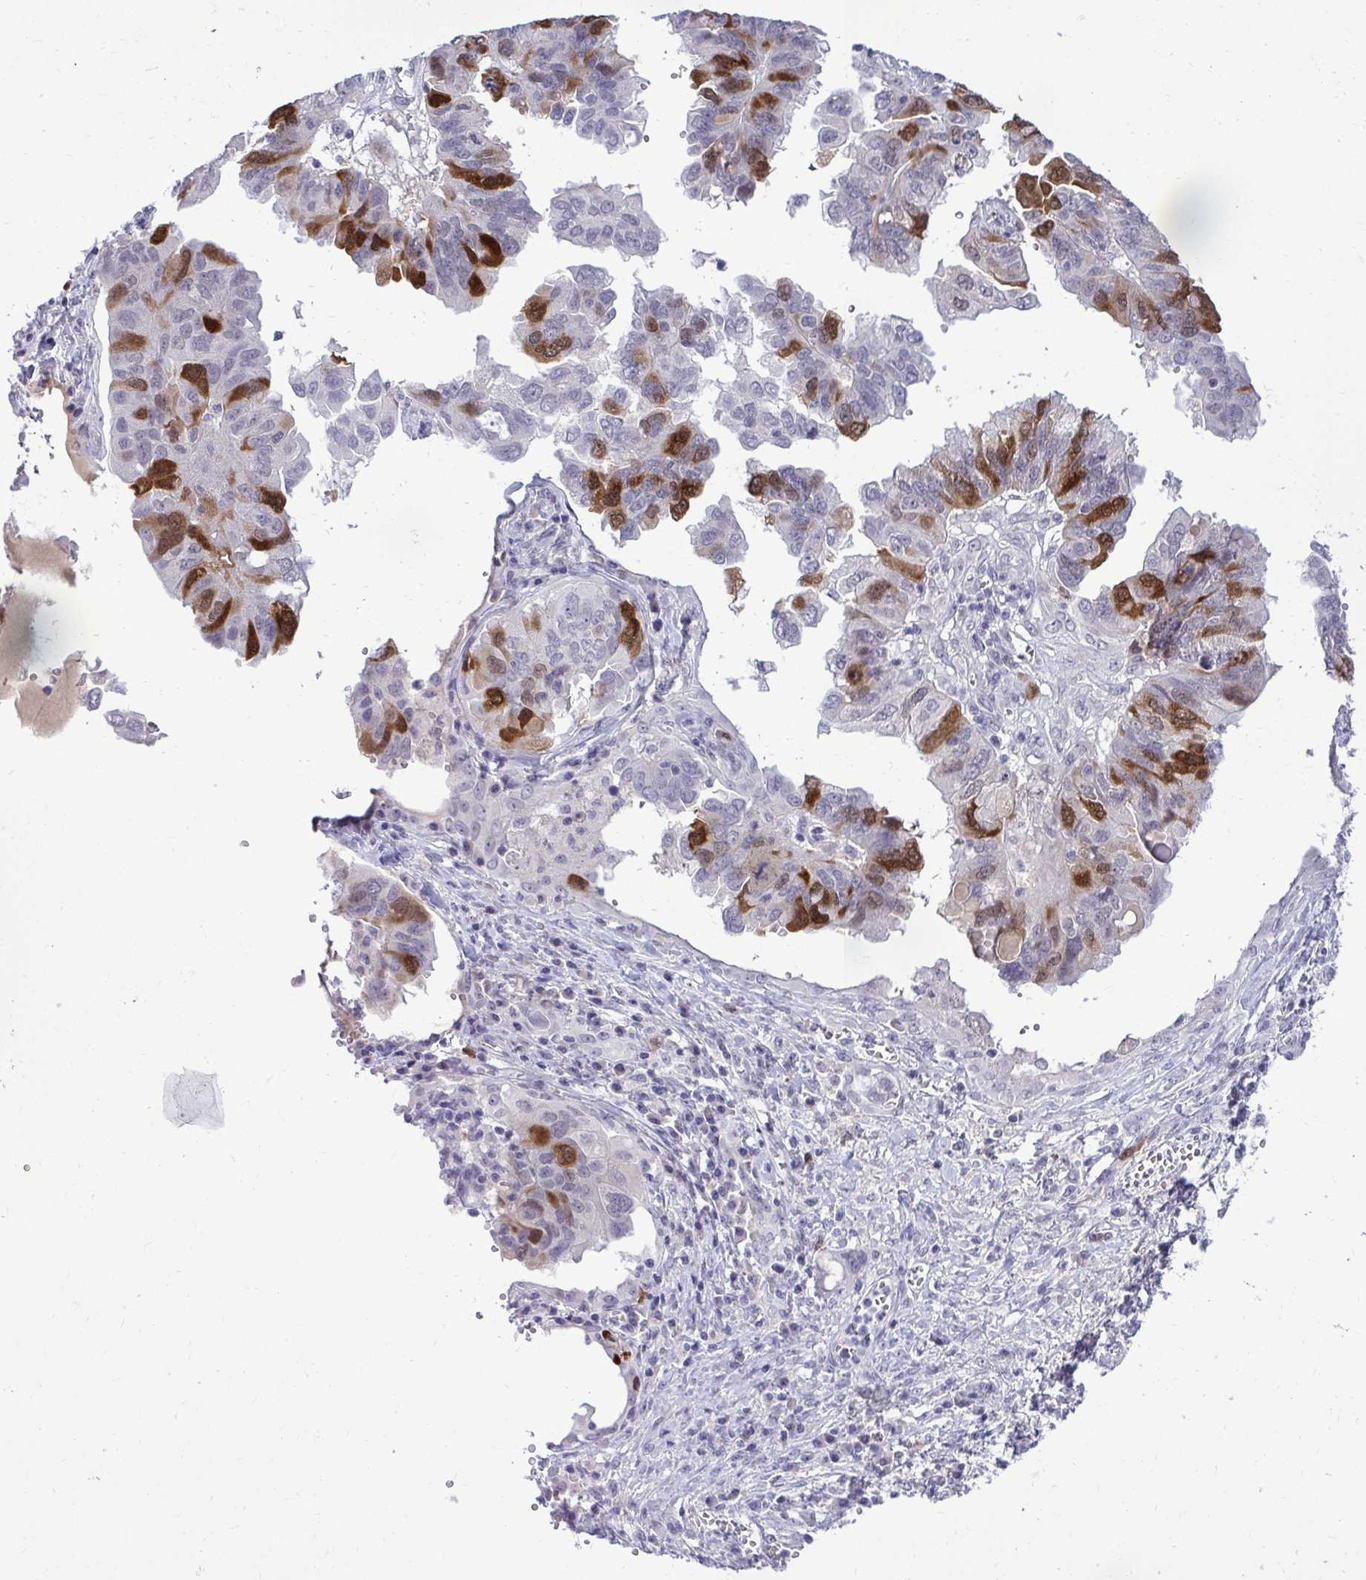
{"staining": {"intensity": "strong", "quantity": "<25%", "location": "cytoplasmic/membranous,nuclear"}, "tissue": "ovarian cancer", "cell_type": "Tumor cells", "image_type": "cancer", "snomed": [{"axis": "morphology", "description": "Cystadenocarcinoma, serous, NOS"}, {"axis": "topography", "description": "Ovary"}], "caption": "Immunohistochemistry photomicrograph of neoplastic tissue: ovarian cancer (serous cystadenocarcinoma) stained using immunohistochemistry (IHC) reveals medium levels of strong protein expression localized specifically in the cytoplasmic/membranous and nuclear of tumor cells, appearing as a cytoplasmic/membranous and nuclear brown color.", "gene": "CDC20", "patient": {"sex": "female", "age": 79}}